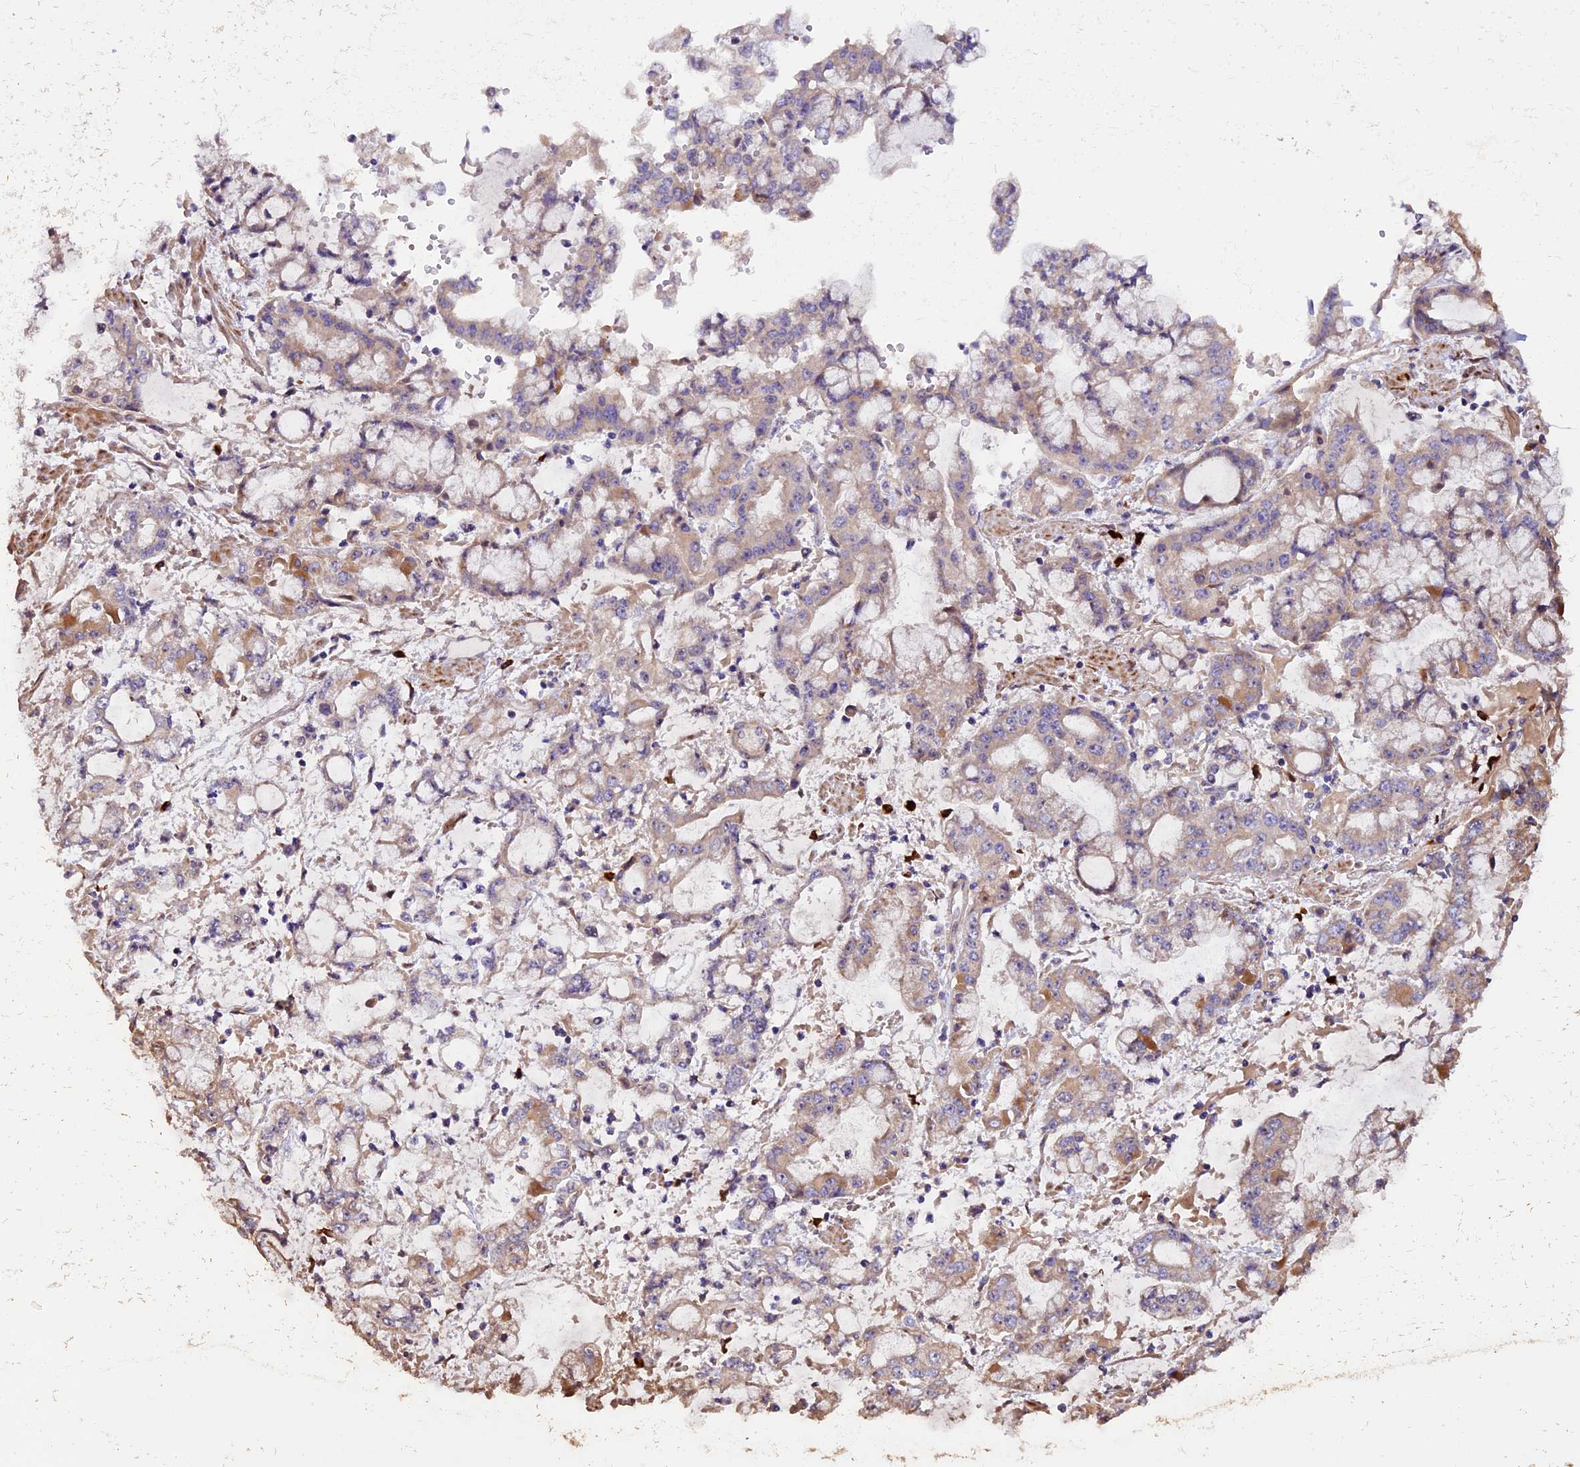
{"staining": {"intensity": "weak", "quantity": "<25%", "location": "cytoplasmic/membranous"}, "tissue": "stomach cancer", "cell_type": "Tumor cells", "image_type": "cancer", "snomed": [{"axis": "morphology", "description": "Adenocarcinoma, NOS"}, {"axis": "topography", "description": "Stomach"}], "caption": "Immunohistochemistry histopathology image of neoplastic tissue: stomach adenocarcinoma stained with DAB reveals no significant protein positivity in tumor cells. The staining was performed using DAB to visualize the protein expression in brown, while the nuclei were stained in blue with hematoxylin (Magnification: 20x).", "gene": "FRY", "patient": {"sex": "male", "age": 76}}